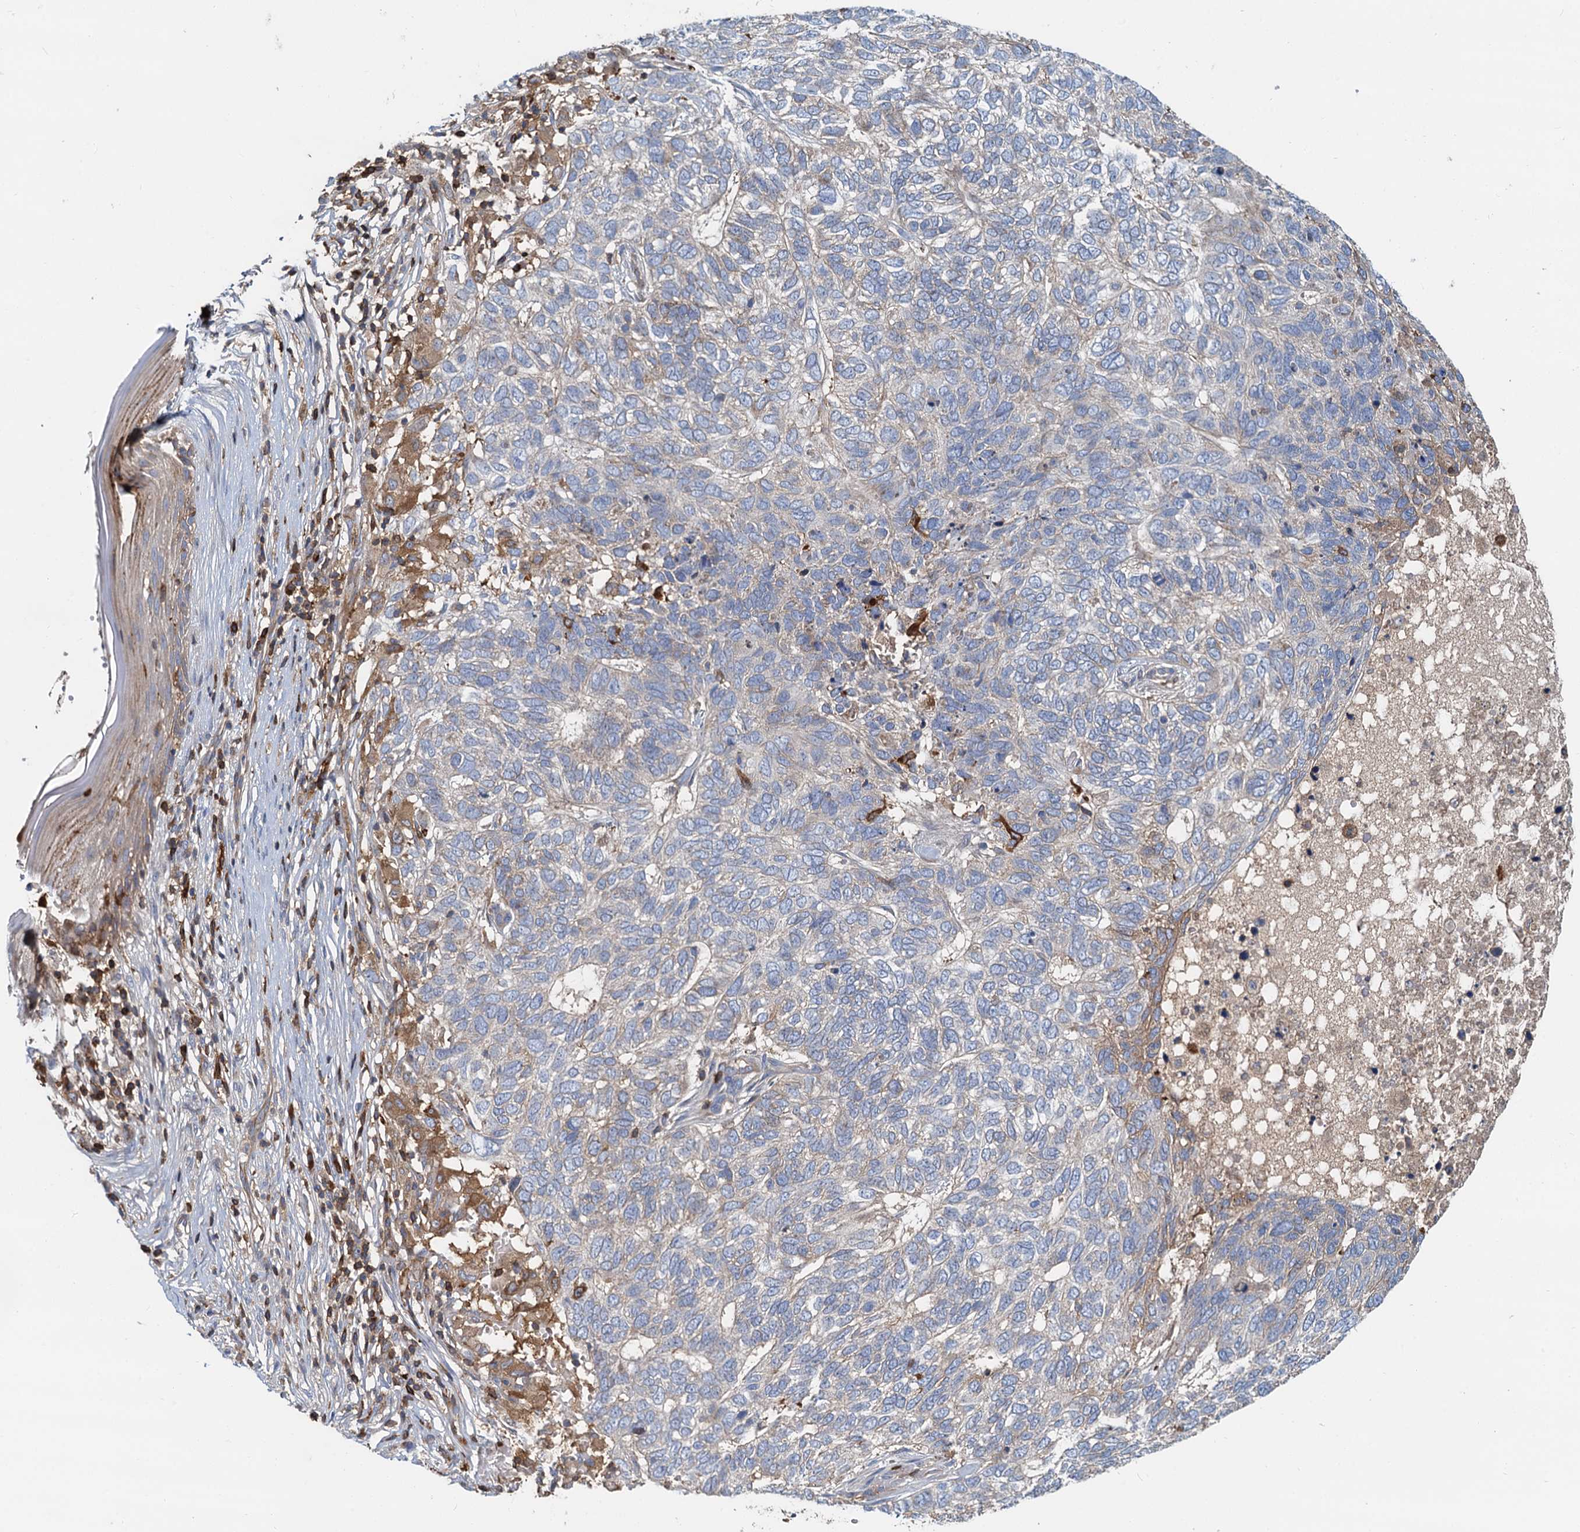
{"staining": {"intensity": "weak", "quantity": "<25%", "location": "cytoplasmic/membranous"}, "tissue": "skin cancer", "cell_type": "Tumor cells", "image_type": "cancer", "snomed": [{"axis": "morphology", "description": "Basal cell carcinoma"}, {"axis": "topography", "description": "Skin"}], "caption": "DAB immunohistochemical staining of human basal cell carcinoma (skin) reveals no significant expression in tumor cells. (Brightfield microscopy of DAB immunohistochemistry at high magnification).", "gene": "LNX2", "patient": {"sex": "female", "age": 65}}